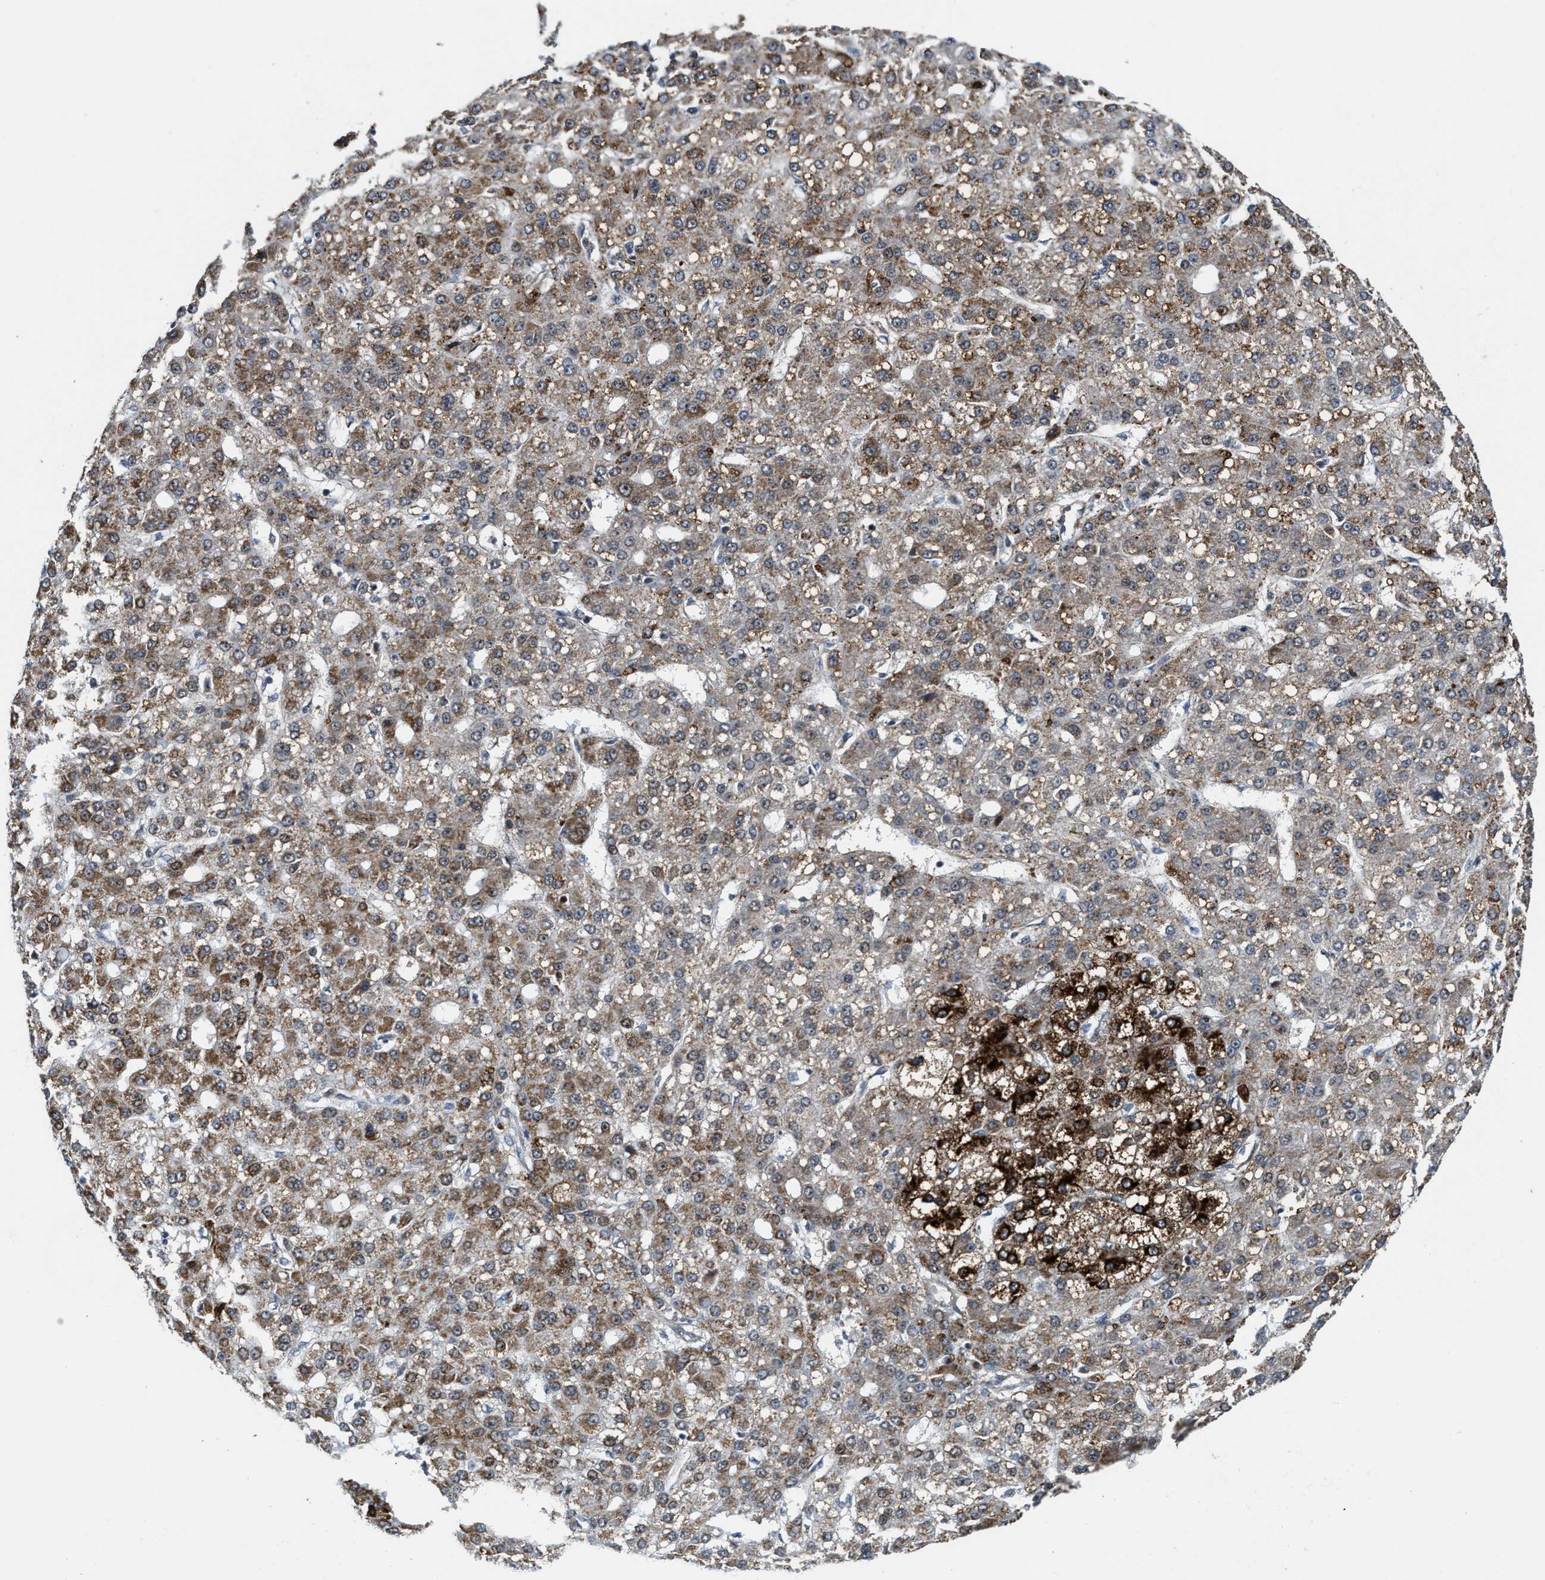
{"staining": {"intensity": "moderate", "quantity": "25%-75%", "location": "cytoplasmic/membranous"}, "tissue": "liver cancer", "cell_type": "Tumor cells", "image_type": "cancer", "snomed": [{"axis": "morphology", "description": "Carcinoma, Hepatocellular, NOS"}, {"axis": "topography", "description": "Liver"}], "caption": "Liver cancer was stained to show a protein in brown. There is medium levels of moderate cytoplasmic/membranous expression in about 25%-75% of tumor cells.", "gene": "ZNF250", "patient": {"sex": "male", "age": 67}}